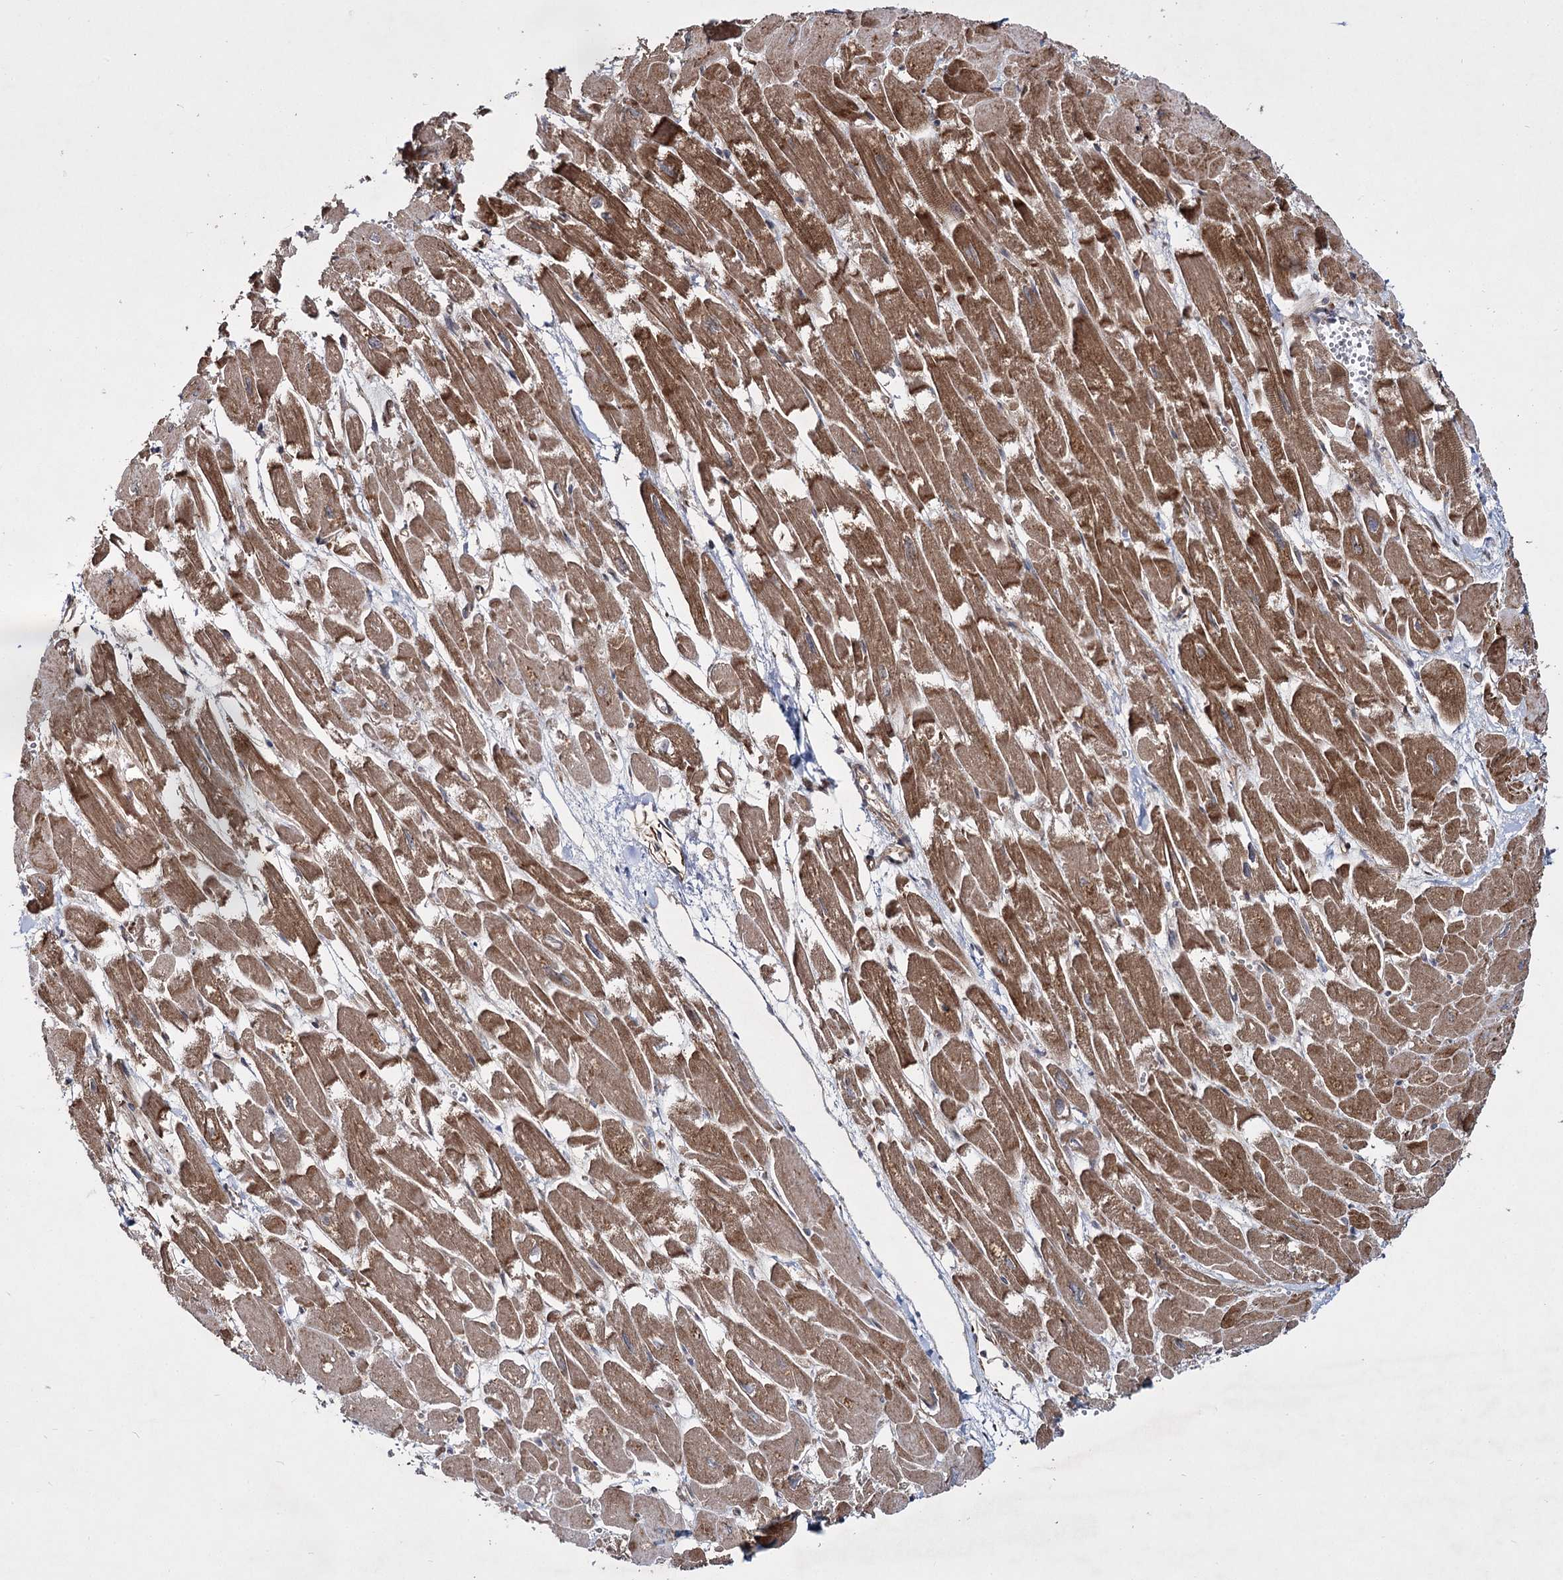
{"staining": {"intensity": "moderate", "quantity": ">75%", "location": "cytoplasmic/membranous"}, "tissue": "heart muscle", "cell_type": "Cardiomyocytes", "image_type": "normal", "snomed": [{"axis": "morphology", "description": "Normal tissue, NOS"}, {"axis": "topography", "description": "Heart"}], "caption": "Unremarkable heart muscle was stained to show a protein in brown. There is medium levels of moderate cytoplasmic/membranous expression in about >75% of cardiomyocytes.", "gene": "HECTD2", "patient": {"sex": "male", "age": 54}}